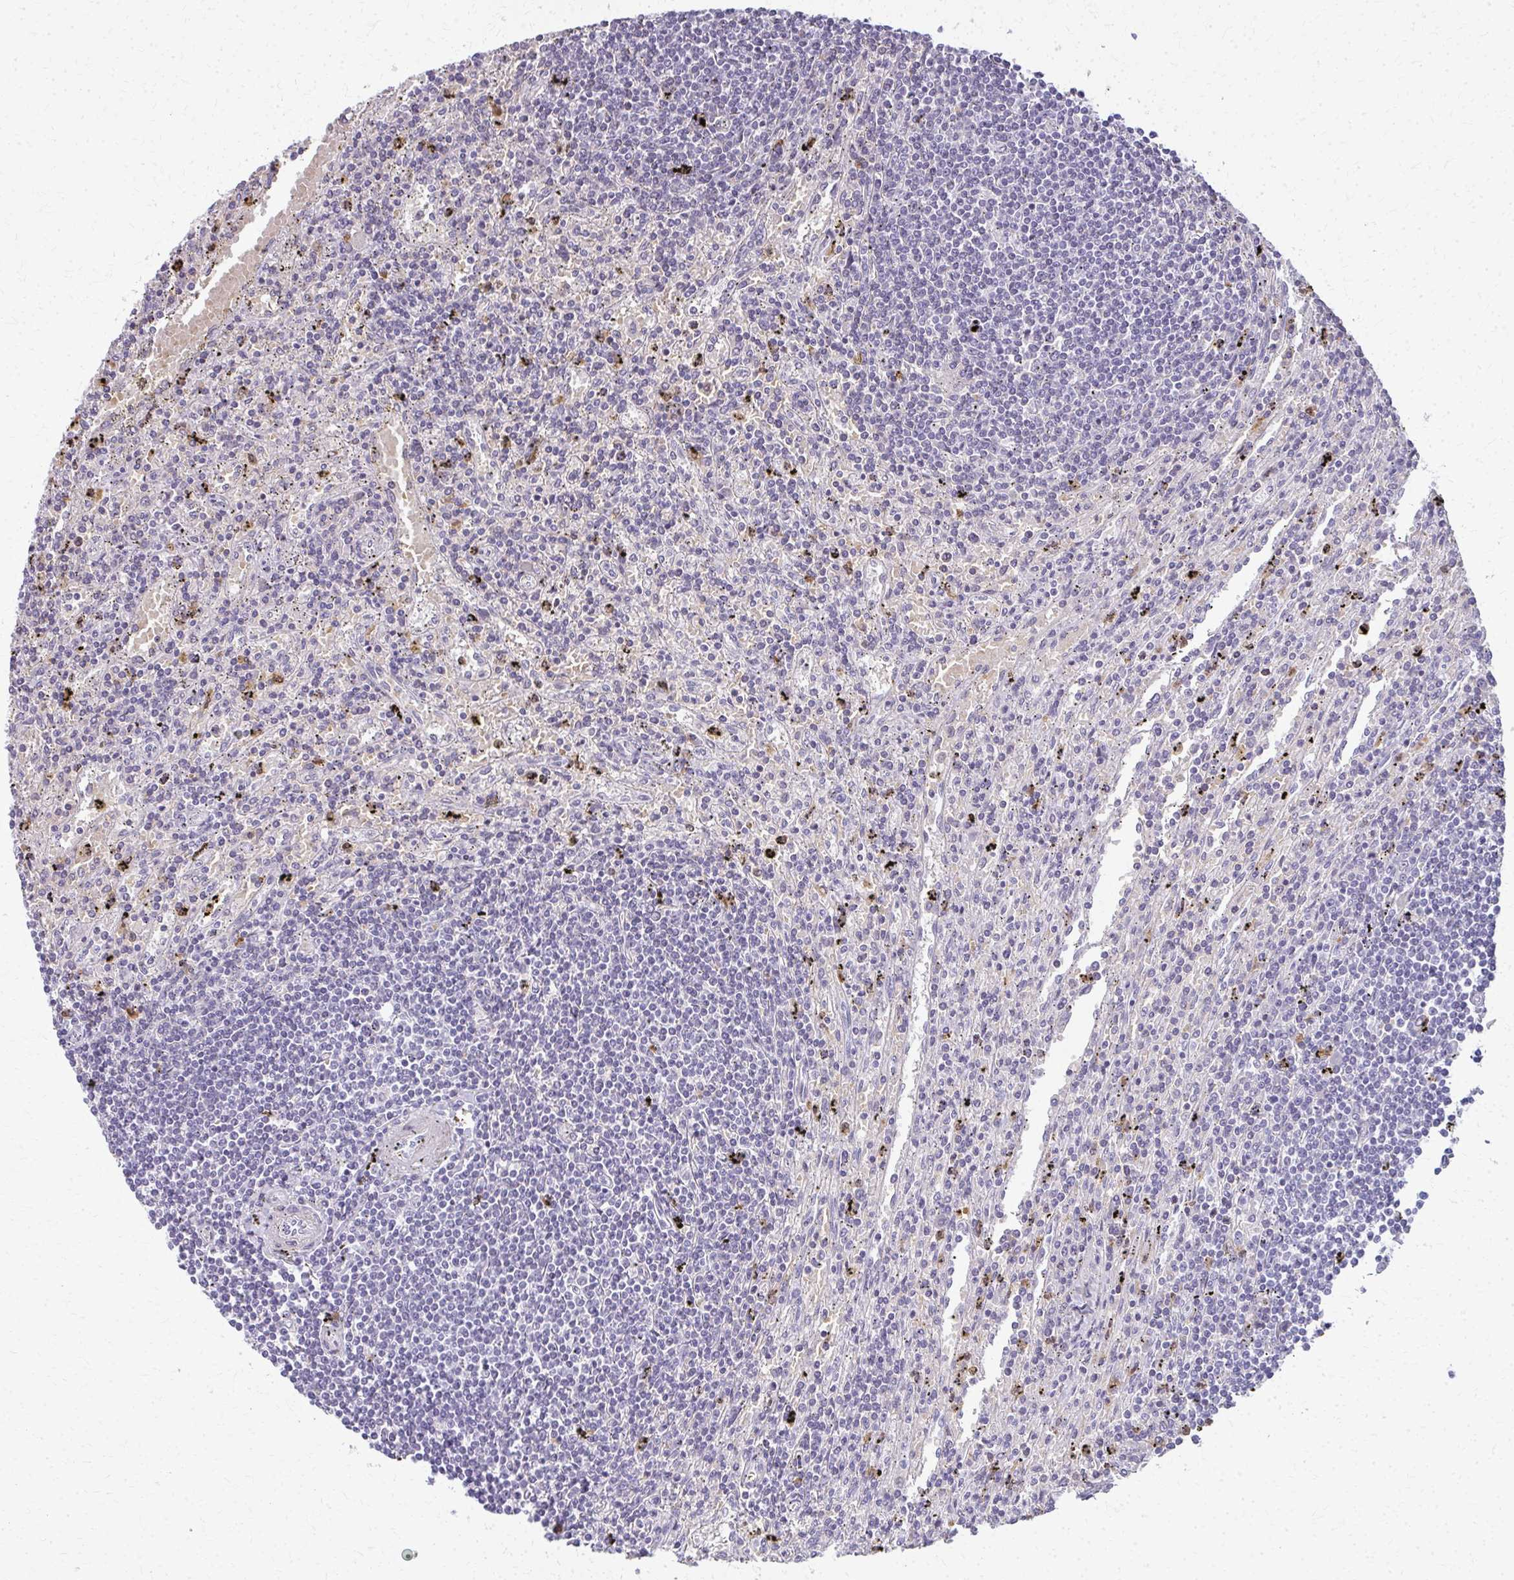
{"staining": {"intensity": "negative", "quantity": "none", "location": "none"}, "tissue": "lymphoma", "cell_type": "Tumor cells", "image_type": "cancer", "snomed": [{"axis": "morphology", "description": "Malignant lymphoma, non-Hodgkin's type, Low grade"}, {"axis": "topography", "description": "Spleen"}], "caption": "Image shows no significant protein expression in tumor cells of lymphoma.", "gene": "CA3", "patient": {"sex": "male", "age": 76}}